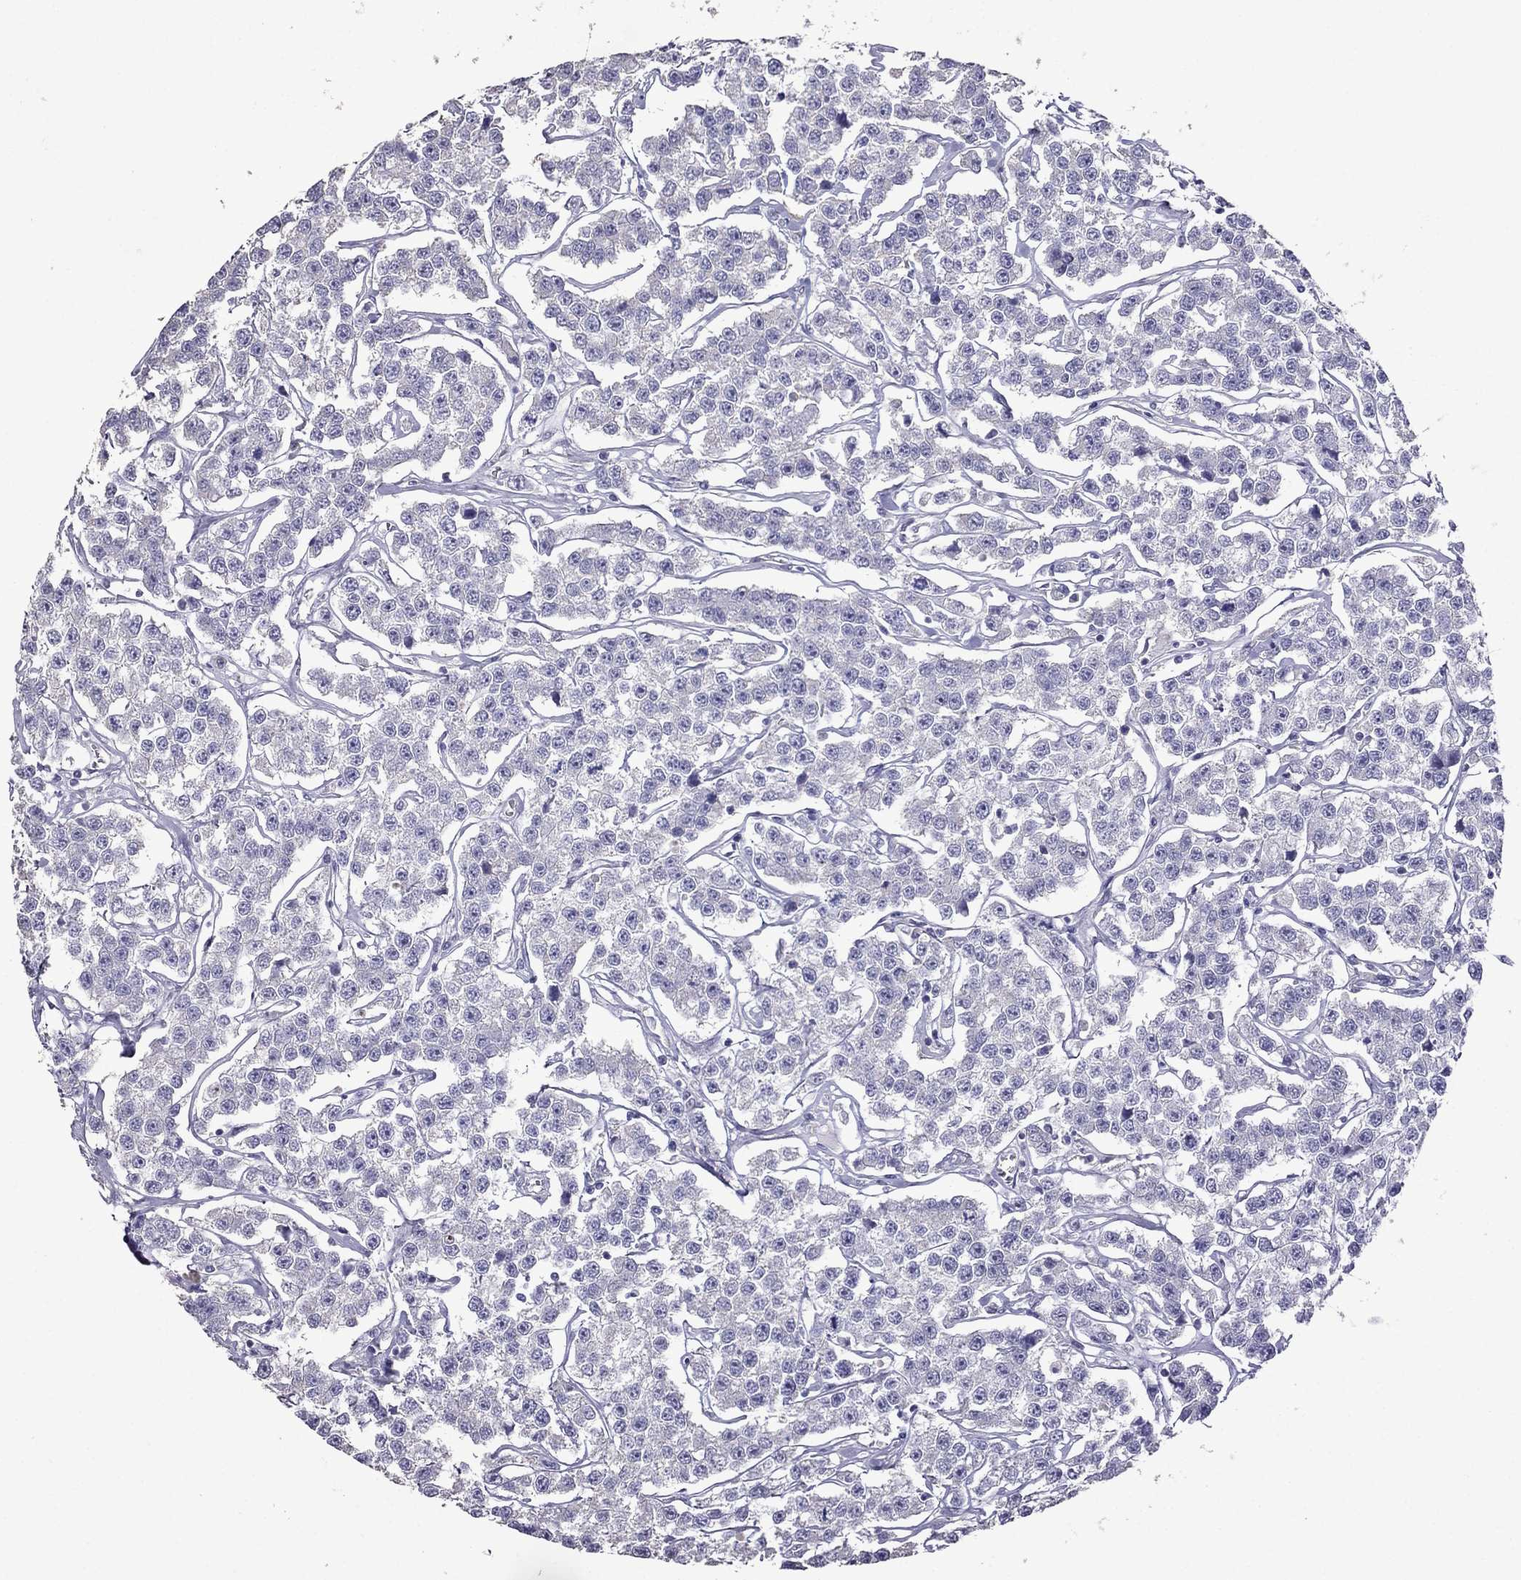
{"staining": {"intensity": "negative", "quantity": "none", "location": "none"}, "tissue": "testis cancer", "cell_type": "Tumor cells", "image_type": "cancer", "snomed": [{"axis": "morphology", "description": "Seminoma, NOS"}, {"axis": "topography", "description": "Testis"}], "caption": "The histopathology image displays no significant staining in tumor cells of testis cancer (seminoma). (DAB IHC with hematoxylin counter stain).", "gene": "AK5", "patient": {"sex": "male", "age": 59}}